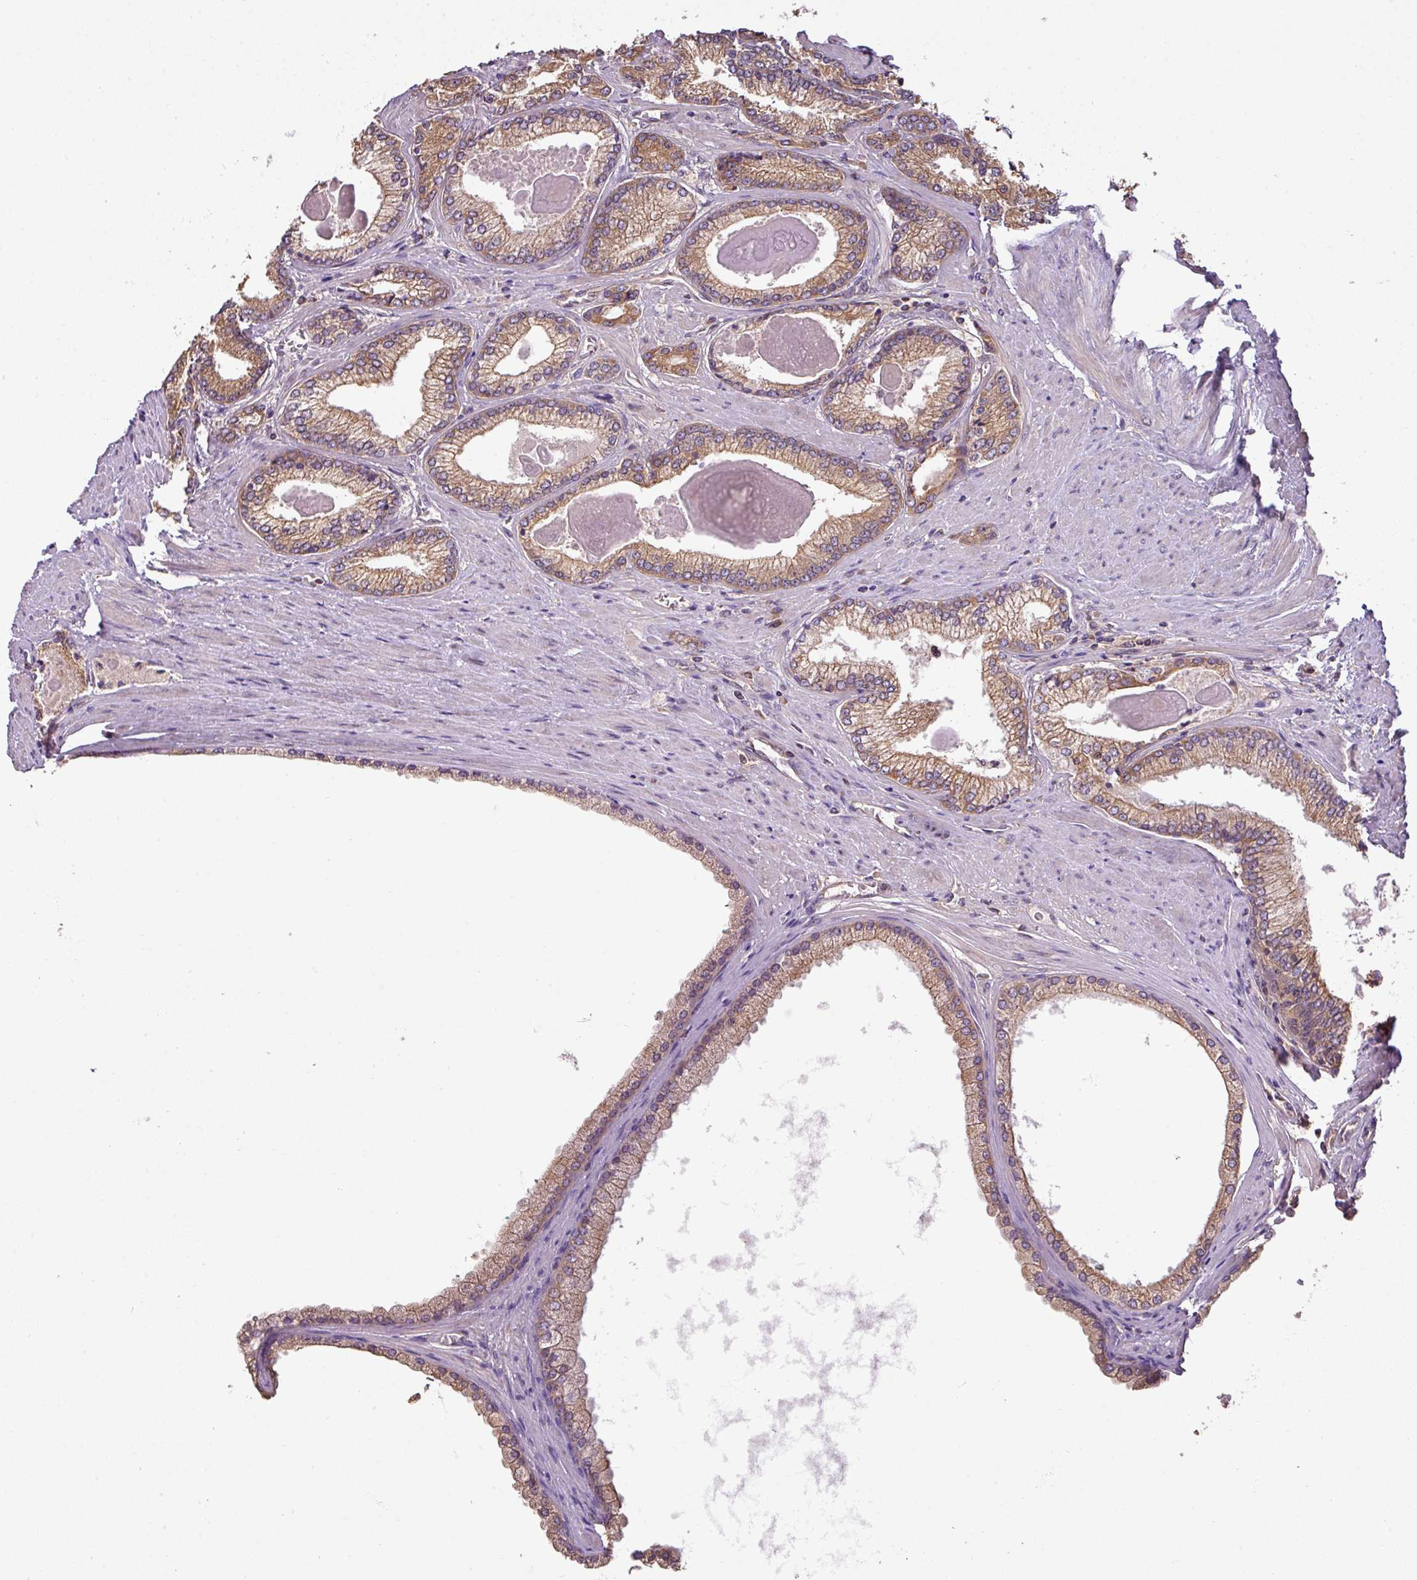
{"staining": {"intensity": "moderate", "quantity": "25%-75%", "location": "cytoplasmic/membranous"}, "tissue": "prostate cancer", "cell_type": "Tumor cells", "image_type": "cancer", "snomed": [{"axis": "morphology", "description": "Adenocarcinoma, High grade"}, {"axis": "topography", "description": "Prostate"}], "caption": "This image displays immunohistochemistry staining of human adenocarcinoma (high-grade) (prostate), with medium moderate cytoplasmic/membranous staining in about 25%-75% of tumor cells.", "gene": "VENTX", "patient": {"sex": "male", "age": 66}}